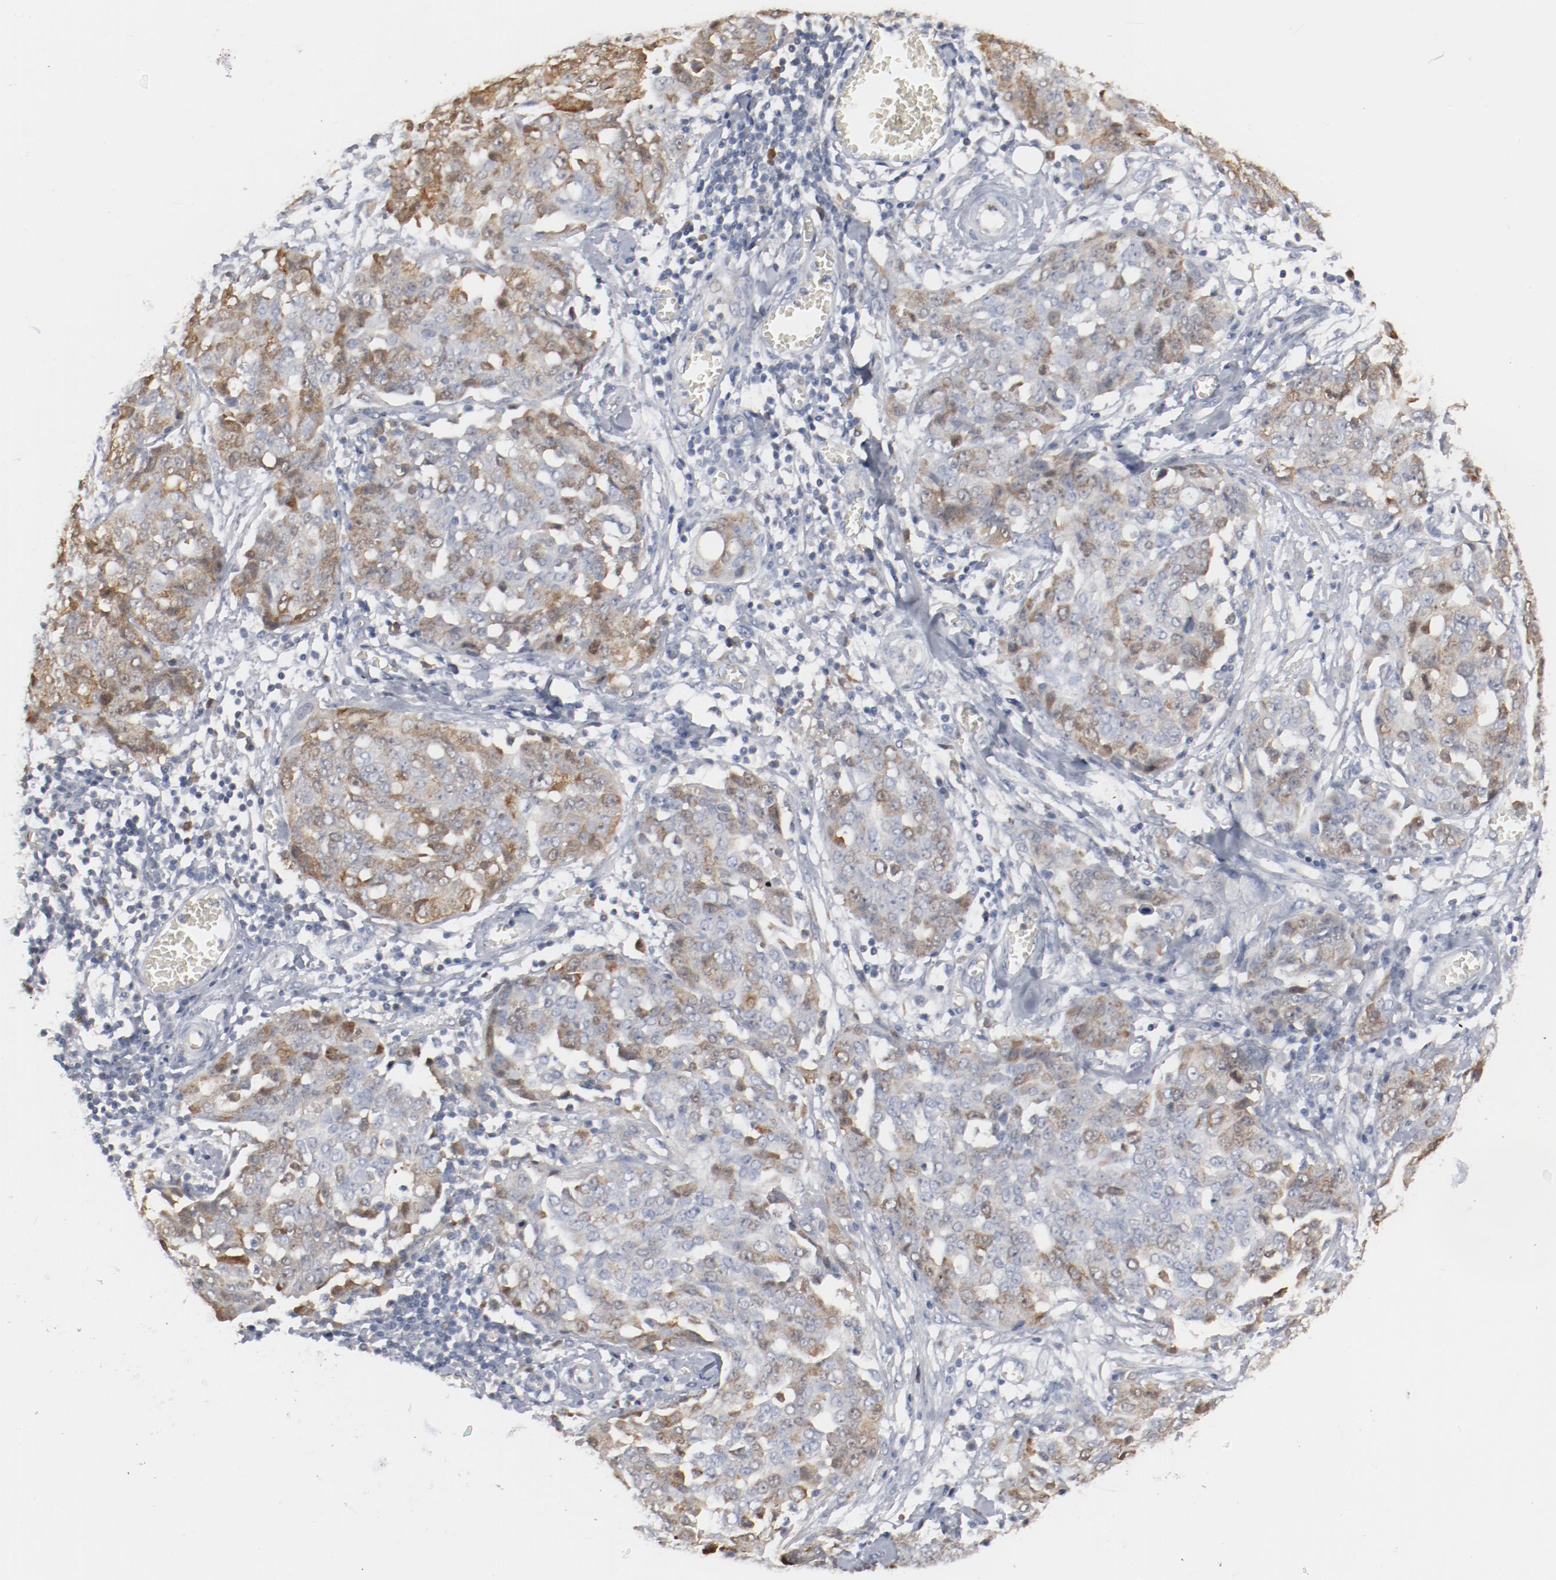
{"staining": {"intensity": "moderate", "quantity": "25%-75%", "location": "cytoplasmic/membranous,nuclear"}, "tissue": "ovarian cancer", "cell_type": "Tumor cells", "image_type": "cancer", "snomed": [{"axis": "morphology", "description": "Cystadenocarcinoma, serous, NOS"}, {"axis": "topography", "description": "Soft tissue"}, {"axis": "topography", "description": "Ovary"}], "caption": "This micrograph shows ovarian cancer stained with immunohistochemistry (IHC) to label a protein in brown. The cytoplasmic/membranous and nuclear of tumor cells show moderate positivity for the protein. Nuclei are counter-stained blue.", "gene": "CDK1", "patient": {"sex": "female", "age": 57}}